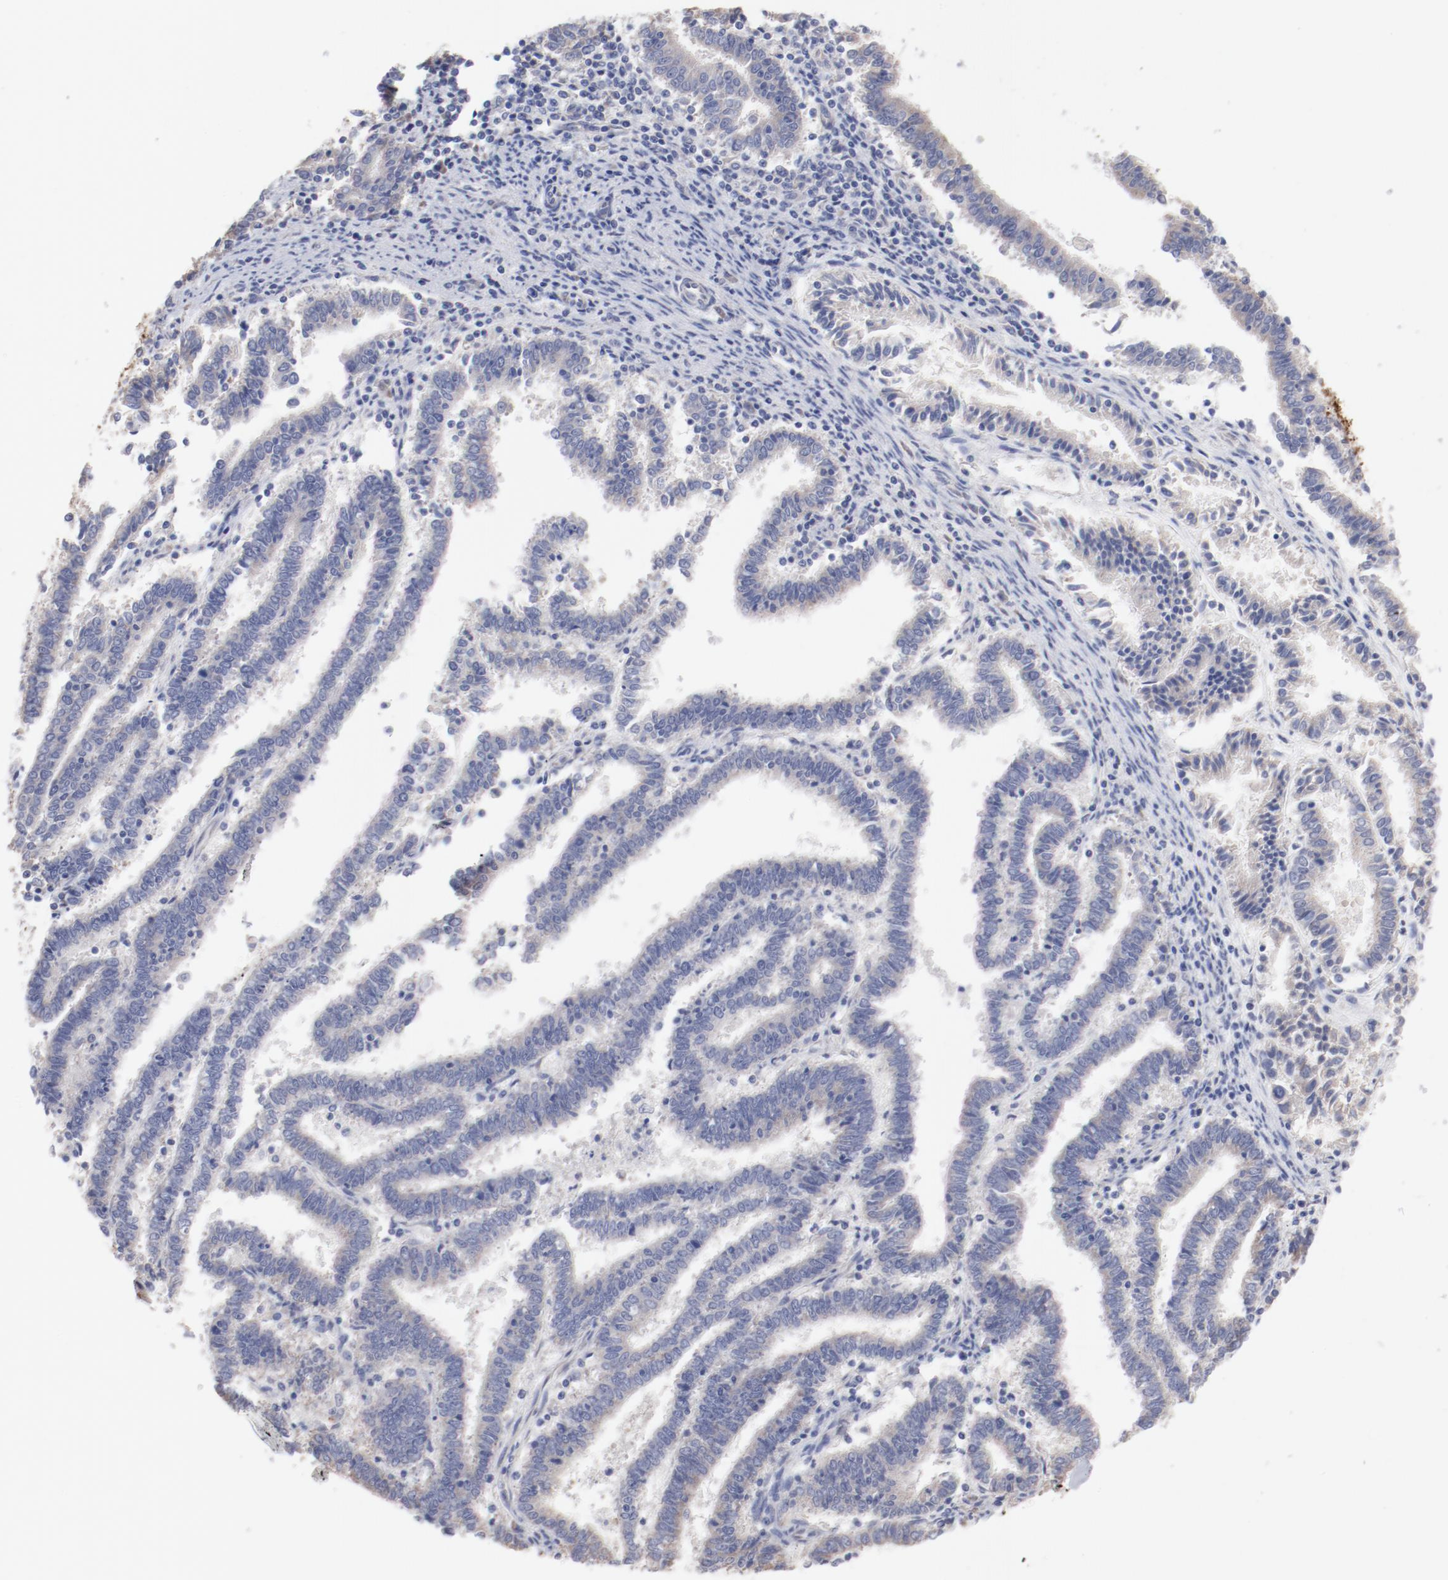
{"staining": {"intensity": "weak", "quantity": "25%-75%", "location": "cytoplasmic/membranous"}, "tissue": "endometrial cancer", "cell_type": "Tumor cells", "image_type": "cancer", "snomed": [{"axis": "morphology", "description": "Adenocarcinoma, NOS"}, {"axis": "topography", "description": "Uterus"}], "caption": "Immunohistochemical staining of human endometrial cancer reveals low levels of weak cytoplasmic/membranous staining in about 25%-75% of tumor cells.", "gene": "CPE", "patient": {"sex": "female", "age": 83}}